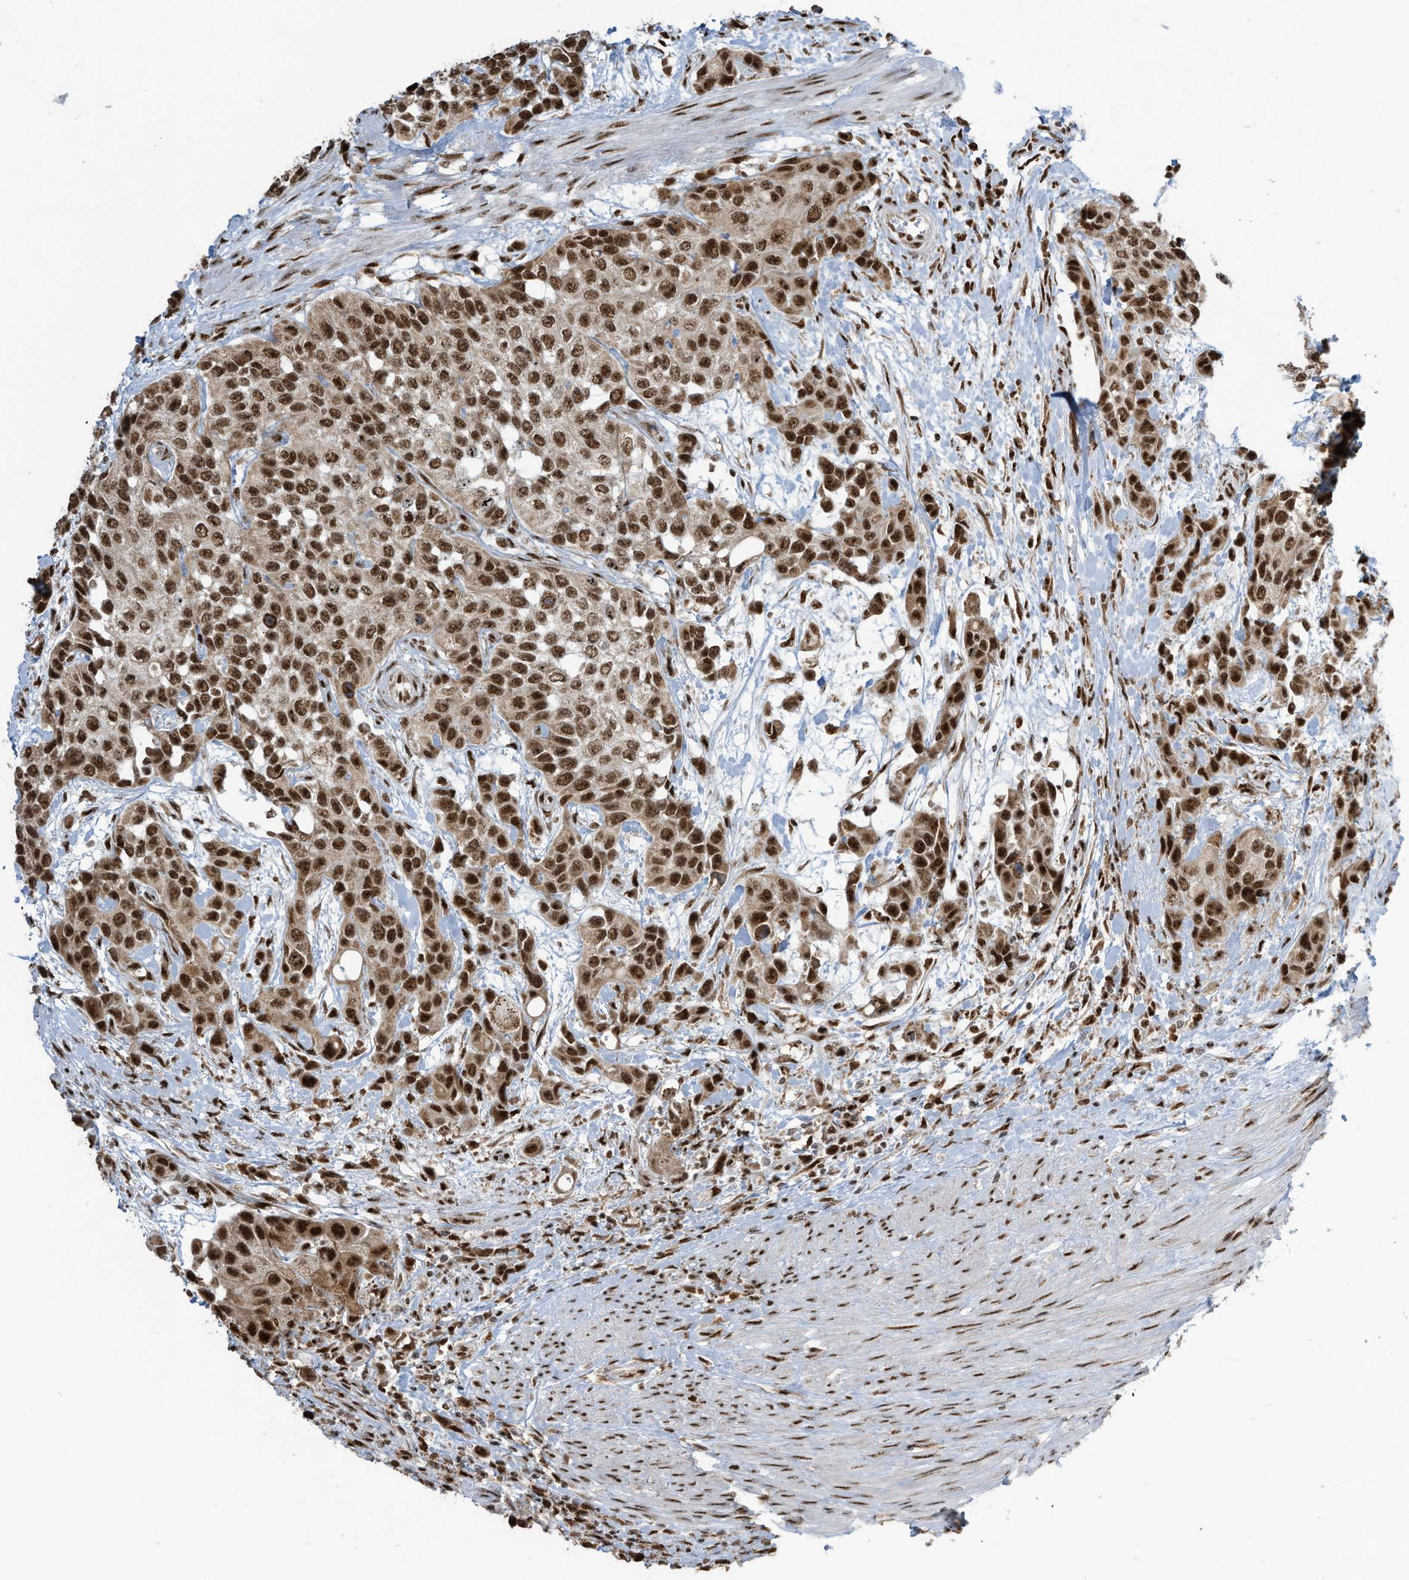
{"staining": {"intensity": "strong", "quantity": ">75%", "location": "nuclear"}, "tissue": "urothelial cancer", "cell_type": "Tumor cells", "image_type": "cancer", "snomed": [{"axis": "morphology", "description": "Normal tissue, NOS"}, {"axis": "morphology", "description": "Urothelial carcinoma, High grade"}, {"axis": "topography", "description": "Vascular tissue"}, {"axis": "topography", "description": "Urinary bladder"}], "caption": "High-power microscopy captured an immunohistochemistry (IHC) histopathology image of high-grade urothelial carcinoma, revealing strong nuclear staining in approximately >75% of tumor cells.", "gene": "LBH", "patient": {"sex": "female", "age": 56}}